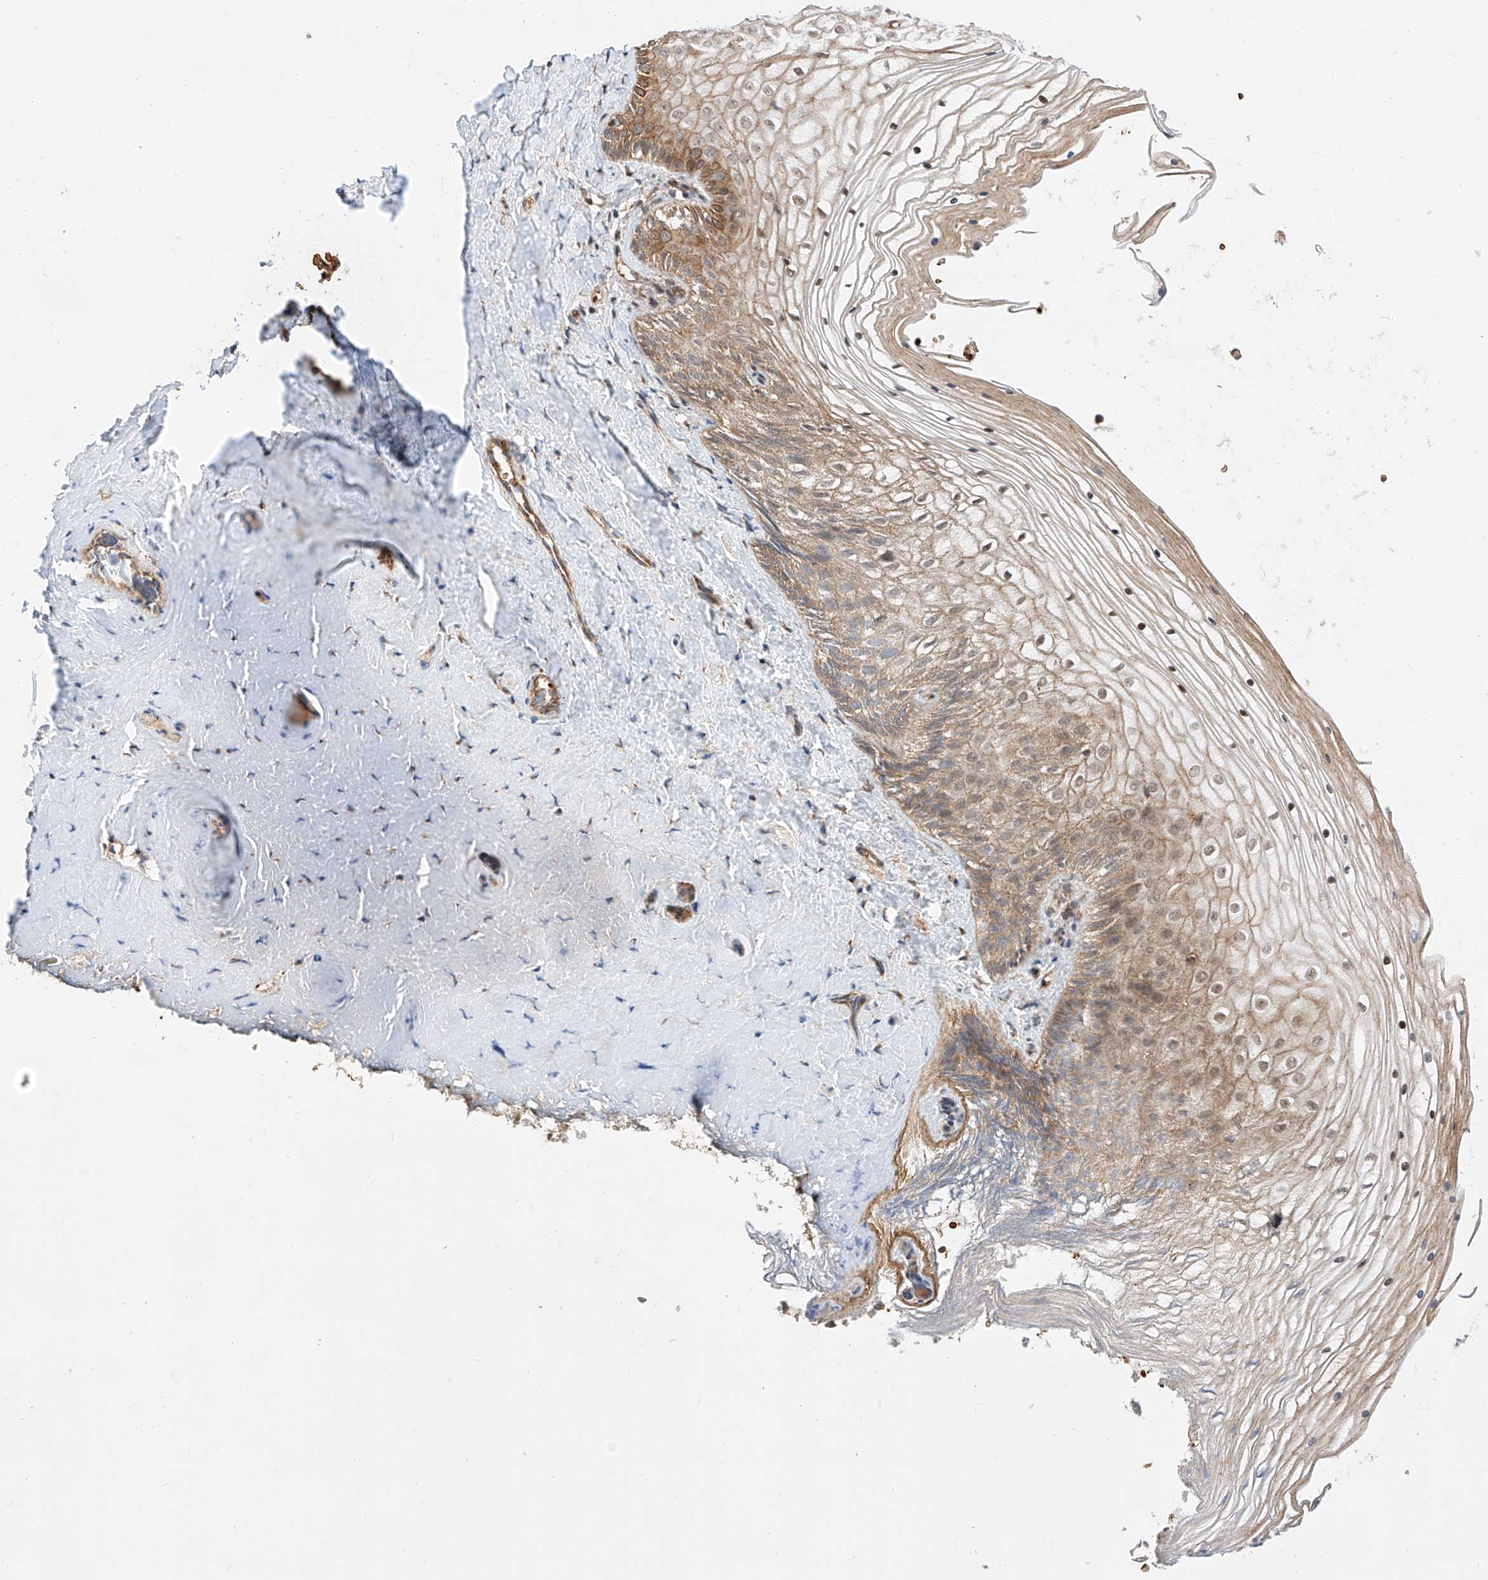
{"staining": {"intensity": "moderate", "quantity": ">75%", "location": "cytoplasmic/membranous,nuclear"}, "tissue": "vagina", "cell_type": "Squamous epithelial cells", "image_type": "normal", "snomed": [{"axis": "morphology", "description": "Normal tissue, NOS"}, {"axis": "topography", "description": "Vagina"}, {"axis": "topography", "description": "Cervix"}], "caption": "Squamous epithelial cells exhibit medium levels of moderate cytoplasmic/membranous,nuclear positivity in approximately >75% of cells in benign vagina.", "gene": "THTPA", "patient": {"sex": "female", "age": 40}}